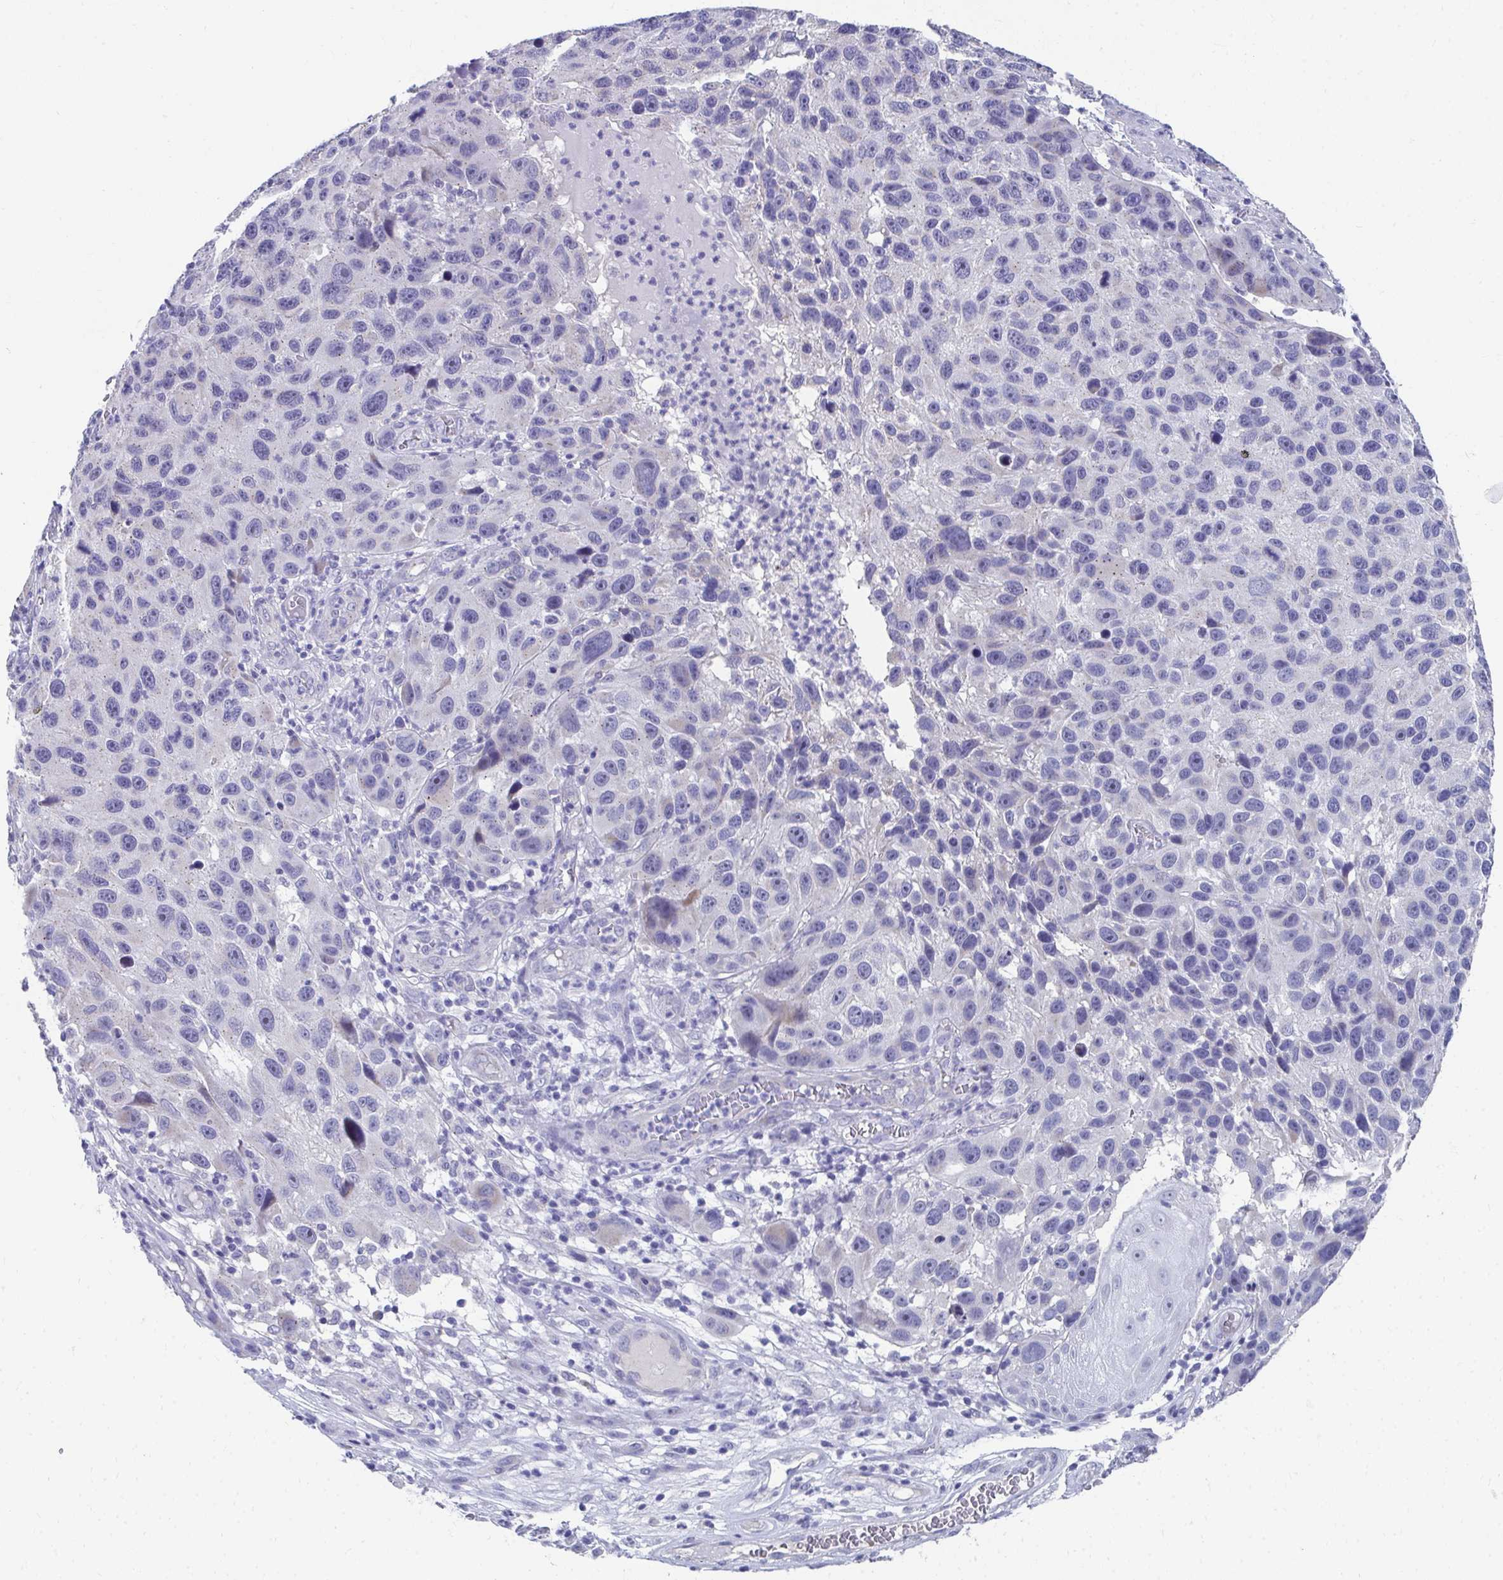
{"staining": {"intensity": "negative", "quantity": "none", "location": "none"}, "tissue": "melanoma", "cell_type": "Tumor cells", "image_type": "cancer", "snomed": [{"axis": "morphology", "description": "Malignant melanoma, NOS"}, {"axis": "topography", "description": "Skin"}], "caption": "A photomicrograph of malignant melanoma stained for a protein reveals no brown staining in tumor cells. (DAB (3,3'-diaminobenzidine) IHC, high magnification).", "gene": "TMPRSS2", "patient": {"sex": "male", "age": 53}}